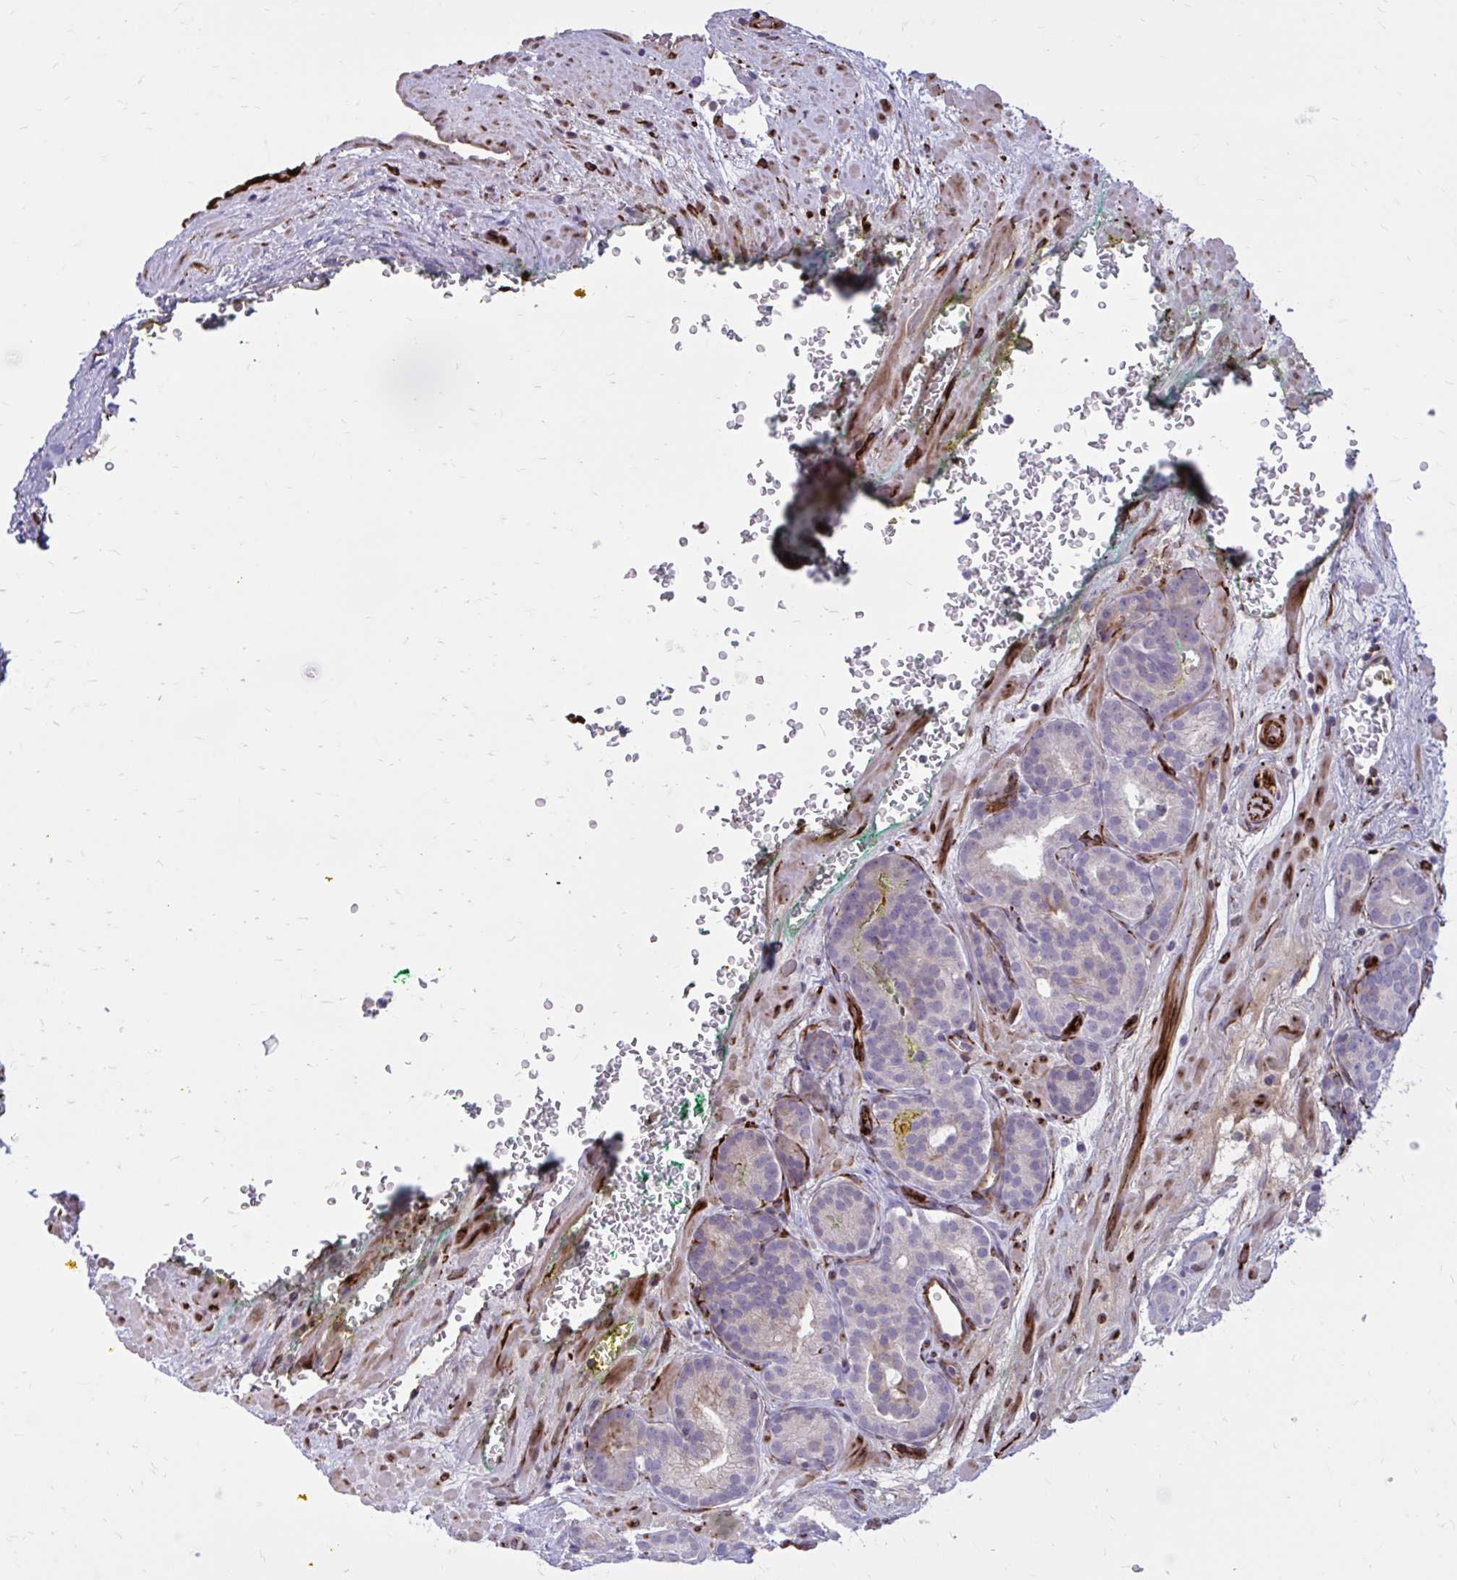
{"staining": {"intensity": "negative", "quantity": "none", "location": "none"}, "tissue": "prostate cancer", "cell_type": "Tumor cells", "image_type": "cancer", "snomed": [{"axis": "morphology", "description": "Adenocarcinoma, High grade"}, {"axis": "topography", "description": "Prostate"}], "caption": "A micrograph of prostate cancer stained for a protein reveals no brown staining in tumor cells.", "gene": "BEND5", "patient": {"sex": "male", "age": 66}}